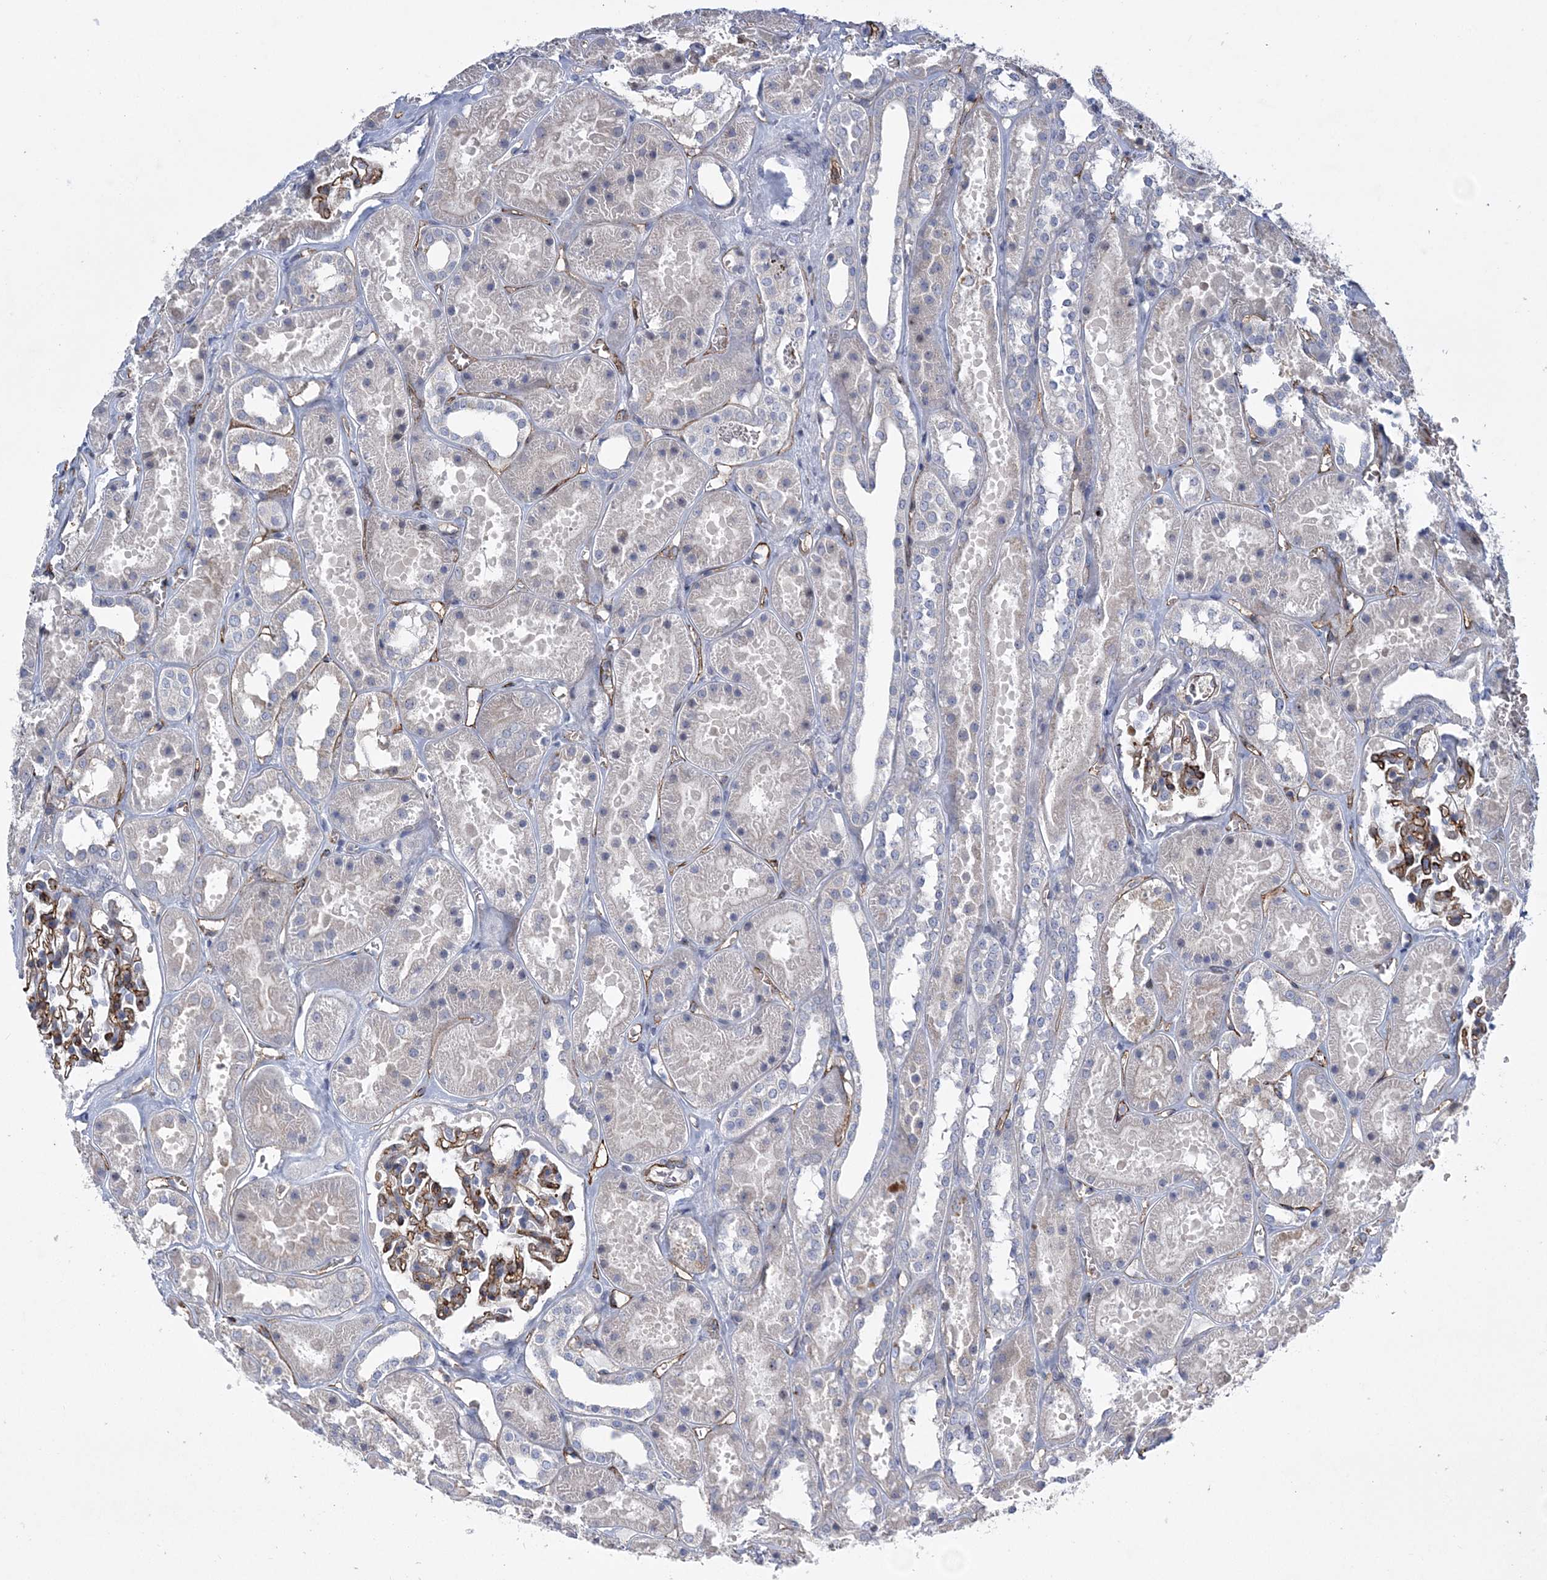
{"staining": {"intensity": "moderate", "quantity": "25%-75%", "location": "cytoplasmic/membranous"}, "tissue": "kidney", "cell_type": "Cells in glomeruli", "image_type": "normal", "snomed": [{"axis": "morphology", "description": "Normal tissue, NOS"}, {"axis": "topography", "description": "Kidney"}], "caption": "High-magnification brightfield microscopy of benign kidney stained with DAB (3,3'-diaminobenzidine) (brown) and counterstained with hematoxylin (blue). cells in glomeruli exhibit moderate cytoplasmic/membranous expression is seen in approximately25%-75% of cells.", "gene": "CALN1", "patient": {"sex": "female", "age": 41}}